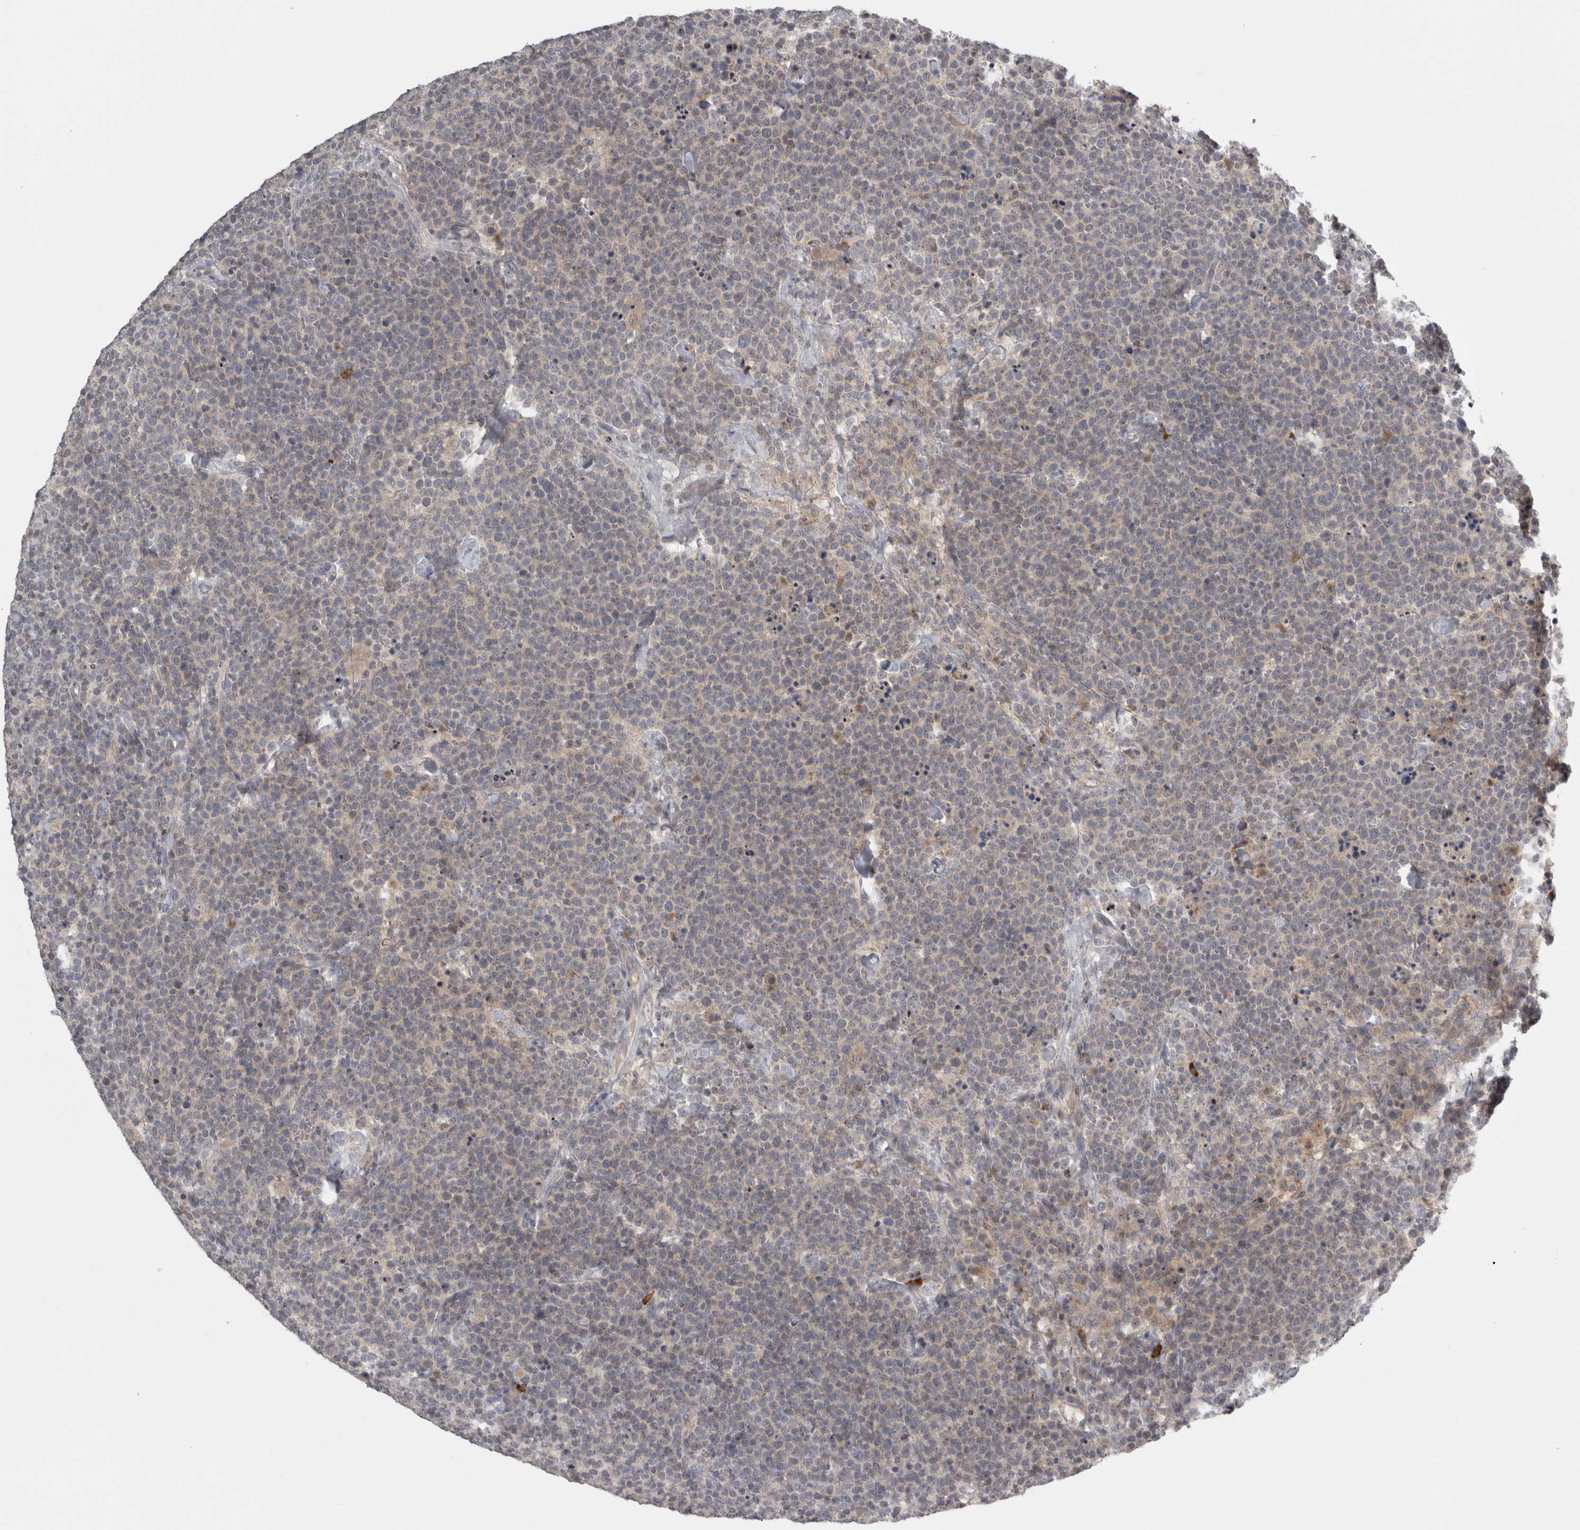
{"staining": {"intensity": "negative", "quantity": "none", "location": "none"}, "tissue": "lymphoma", "cell_type": "Tumor cells", "image_type": "cancer", "snomed": [{"axis": "morphology", "description": "Malignant lymphoma, non-Hodgkin's type, High grade"}, {"axis": "topography", "description": "Lymph node"}], "caption": "Malignant lymphoma, non-Hodgkin's type (high-grade) was stained to show a protein in brown. There is no significant staining in tumor cells.", "gene": "SLCO5A1", "patient": {"sex": "male", "age": 61}}